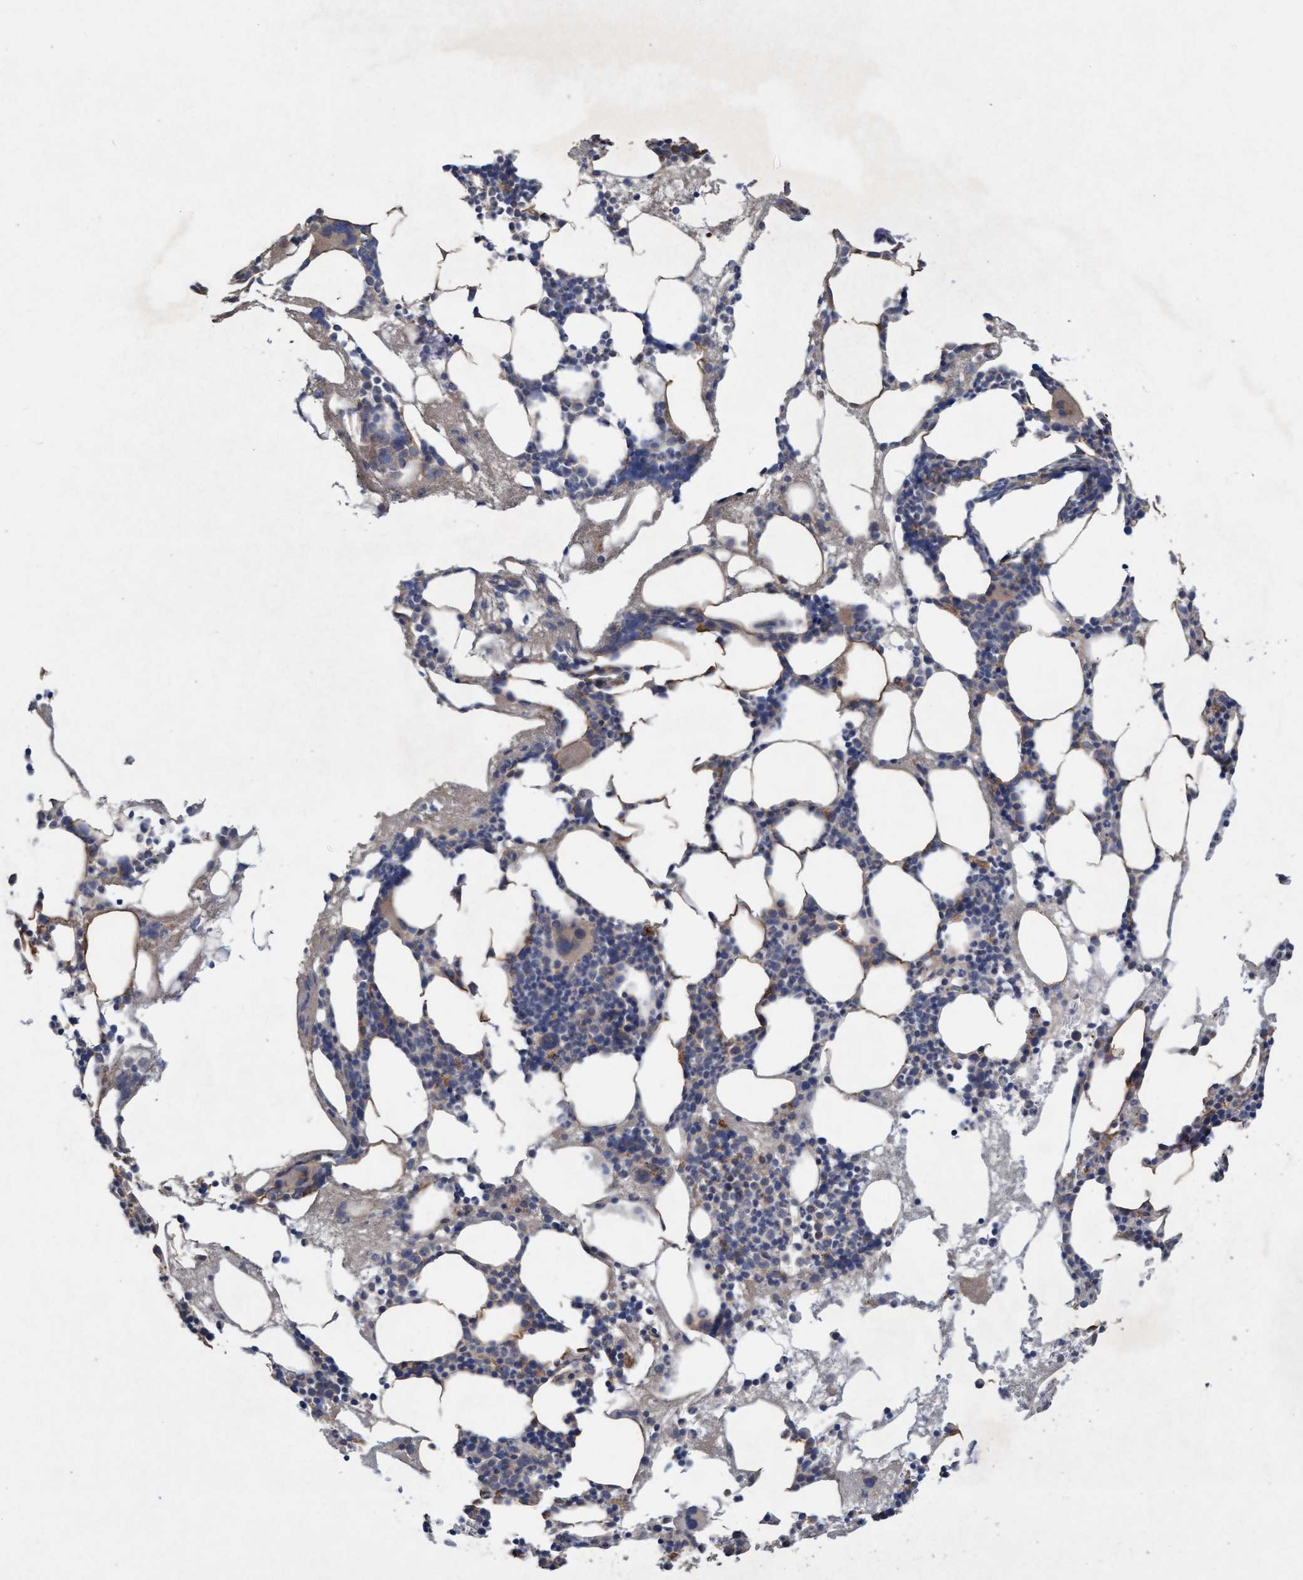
{"staining": {"intensity": "moderate", "quantity": "<25%", "location": "cytoplasmic/membranous"}, "tissue": "bone marrow", "cell_type": "Hematopoietic cells", "image_type": "normal", "snomed": [{"axis": "morphology", "description": "Normal tissue, NOS"}, {"axis": "morphology", "description": "Inflammation, NOS"}, {"axis": "topography", "description": "Bone marrow"}], "caption": "Brown immunohistochemical staining in unremarkable bone marrow reveals moderate cytoplasmic/membranous expression in about <25% of hematopoietic cells. (IHC, brightfield microscopy, high magnification).", "gene": "ATPAF2", "patient": {"sex": "female", "age": 67}}